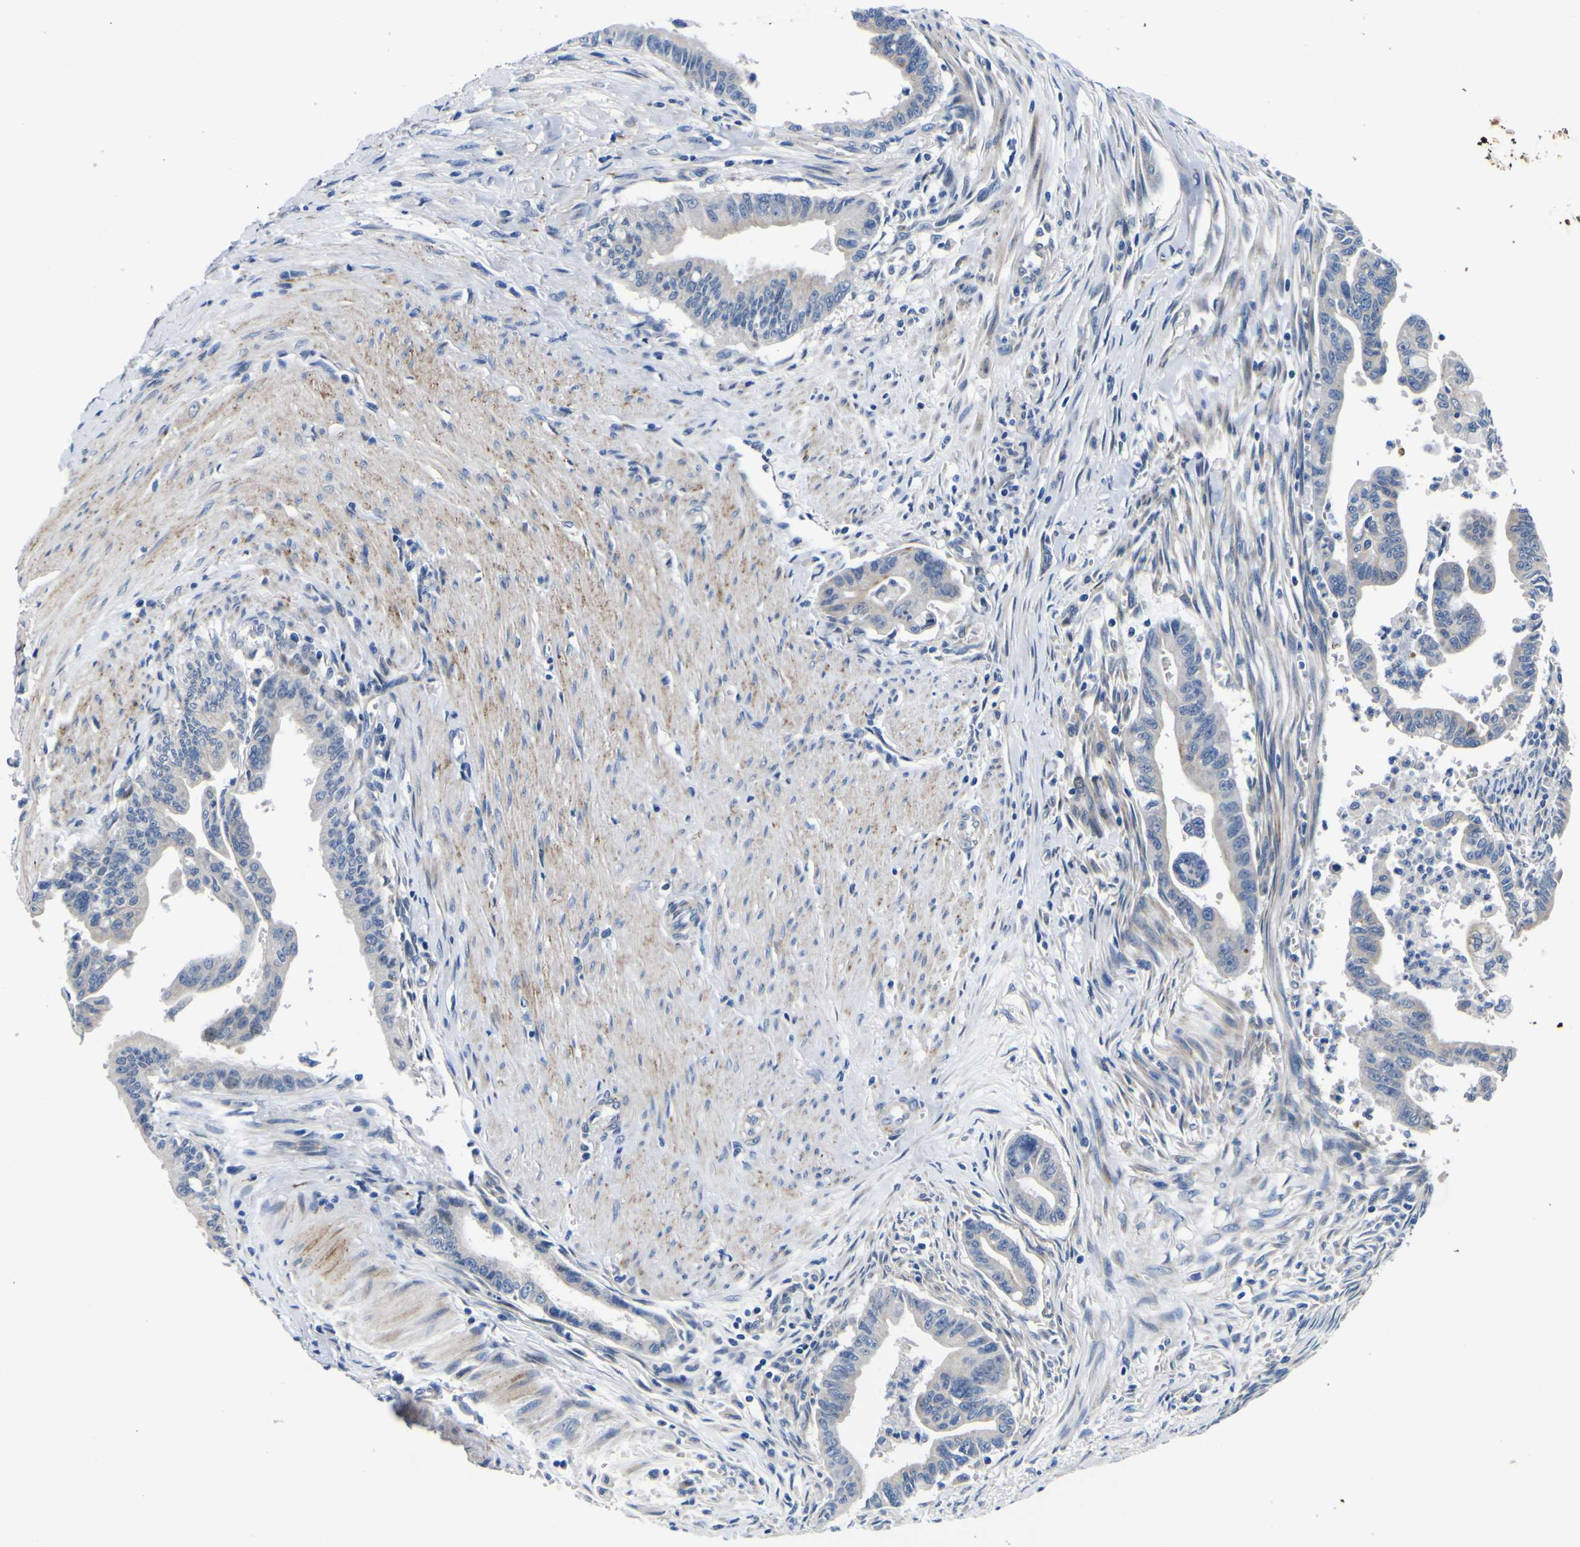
{"staining": {"intensity": "negative", "quantity": "none", "location": "none"}, "tissue": "pancreatic cancer", "cell_type": "Tumor cells", "image_type": "cancer", "snomed": [{"axis": "morphology", "description": "Adenocarcinoma, NOS"}, {"axis": "topography", "description": "Pancreas"}], "caption": "IHC image of neoplastic tissue: adenocarcinoma (pancreatic) stained with DAB demonstrates no significant protein positivity in tumor cells.", "gene": "AGAP3", "patient": {"sex": "male", "age": 70}}